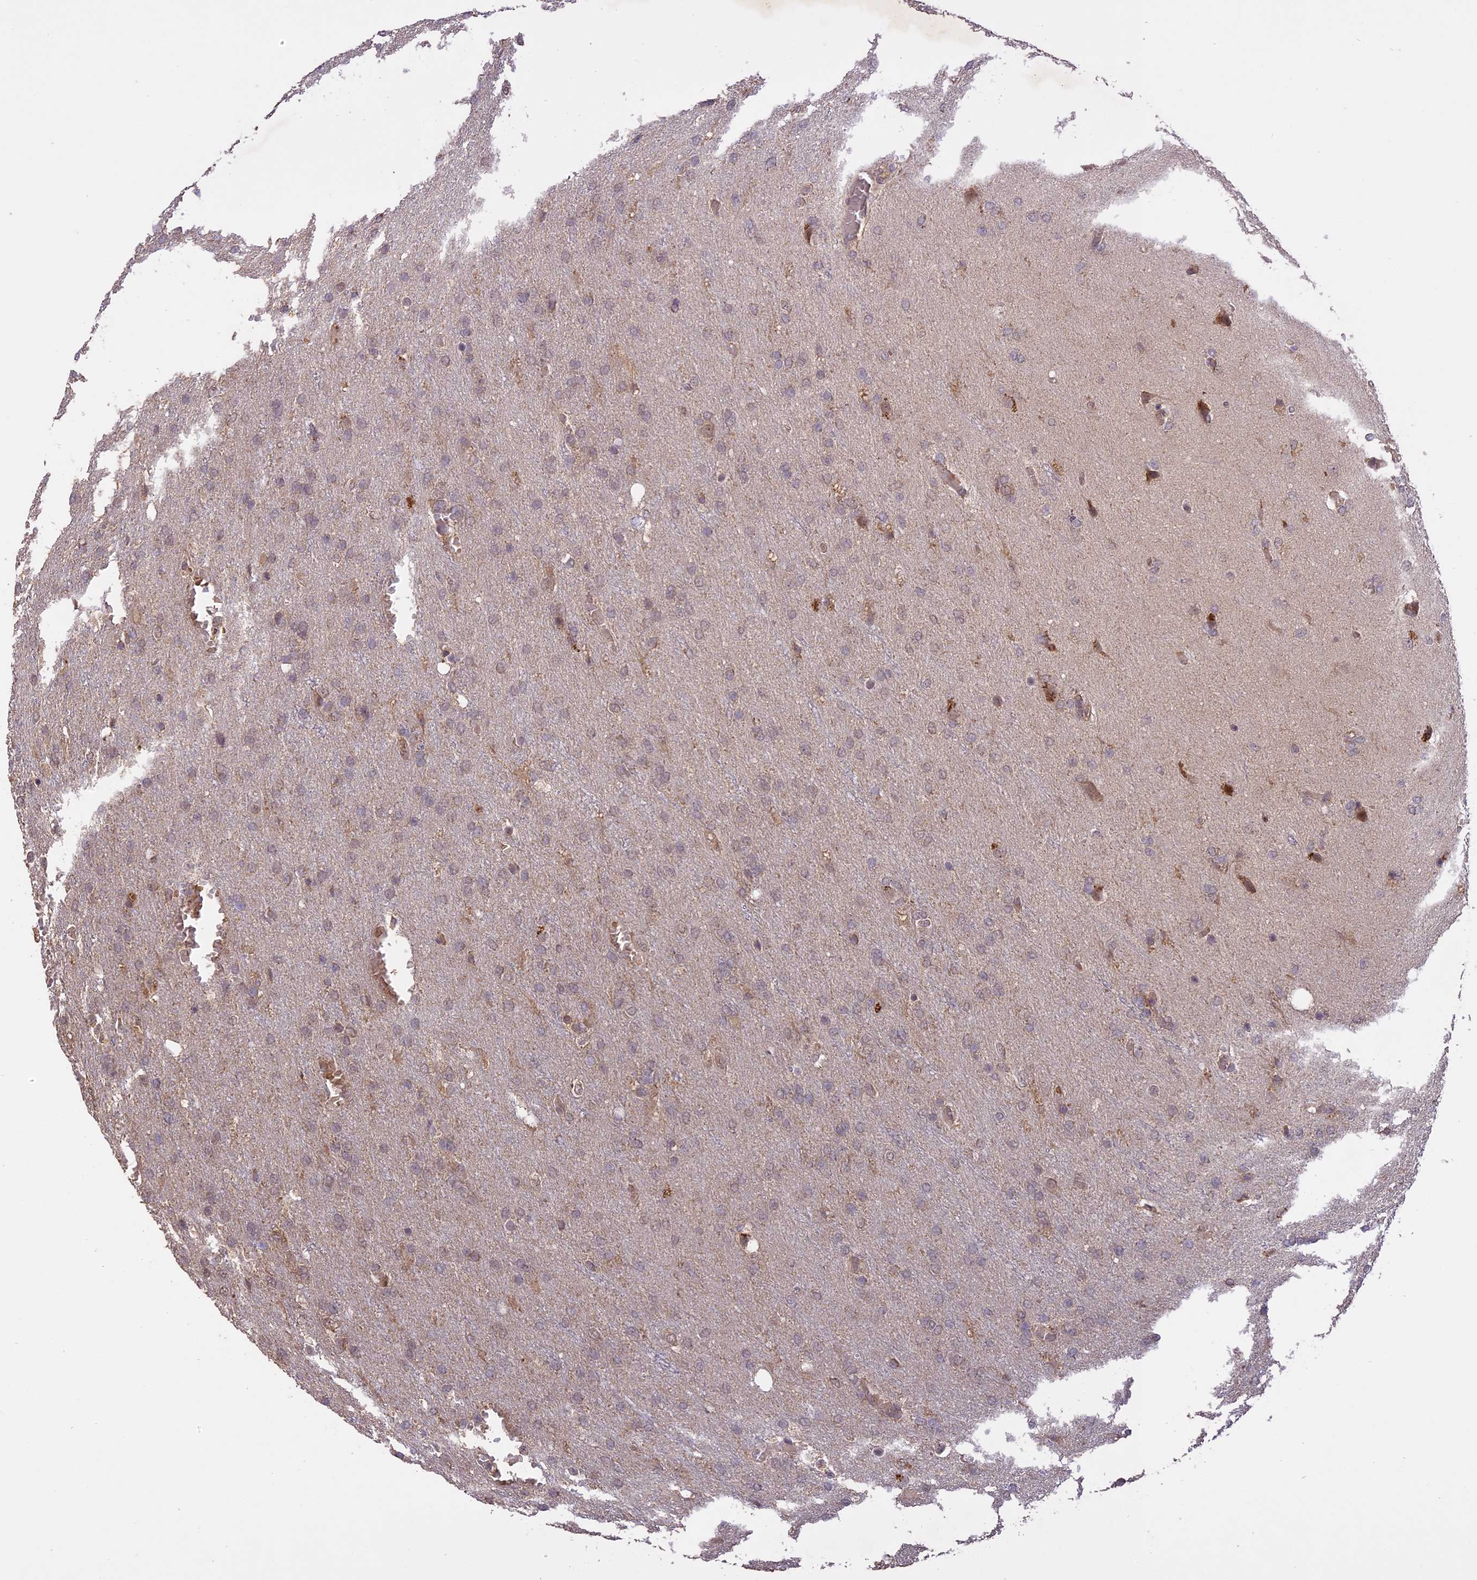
{"staining": {"intensity": "weak", "quantity": "<25%", "location": "cytoplasmic/membranous"}, "tissue": "glioma", "cell_type": "Tumor cells", "image_type": "cancer", "snomed": [{"axis": "morphology", "description": "Glioma, malignant, High grade"}, {"axis": "topography", "description": "Brain"}], "caption": "Immunohistochemistry micrograph of neoplastic tissue: glioma stained with DAB (3,3'-diaminobenzidine) demonstrates no significant protein positivity in tumor cells.", "gene": "TIGD7", "patient": {"sex": "female", "age": 74}}